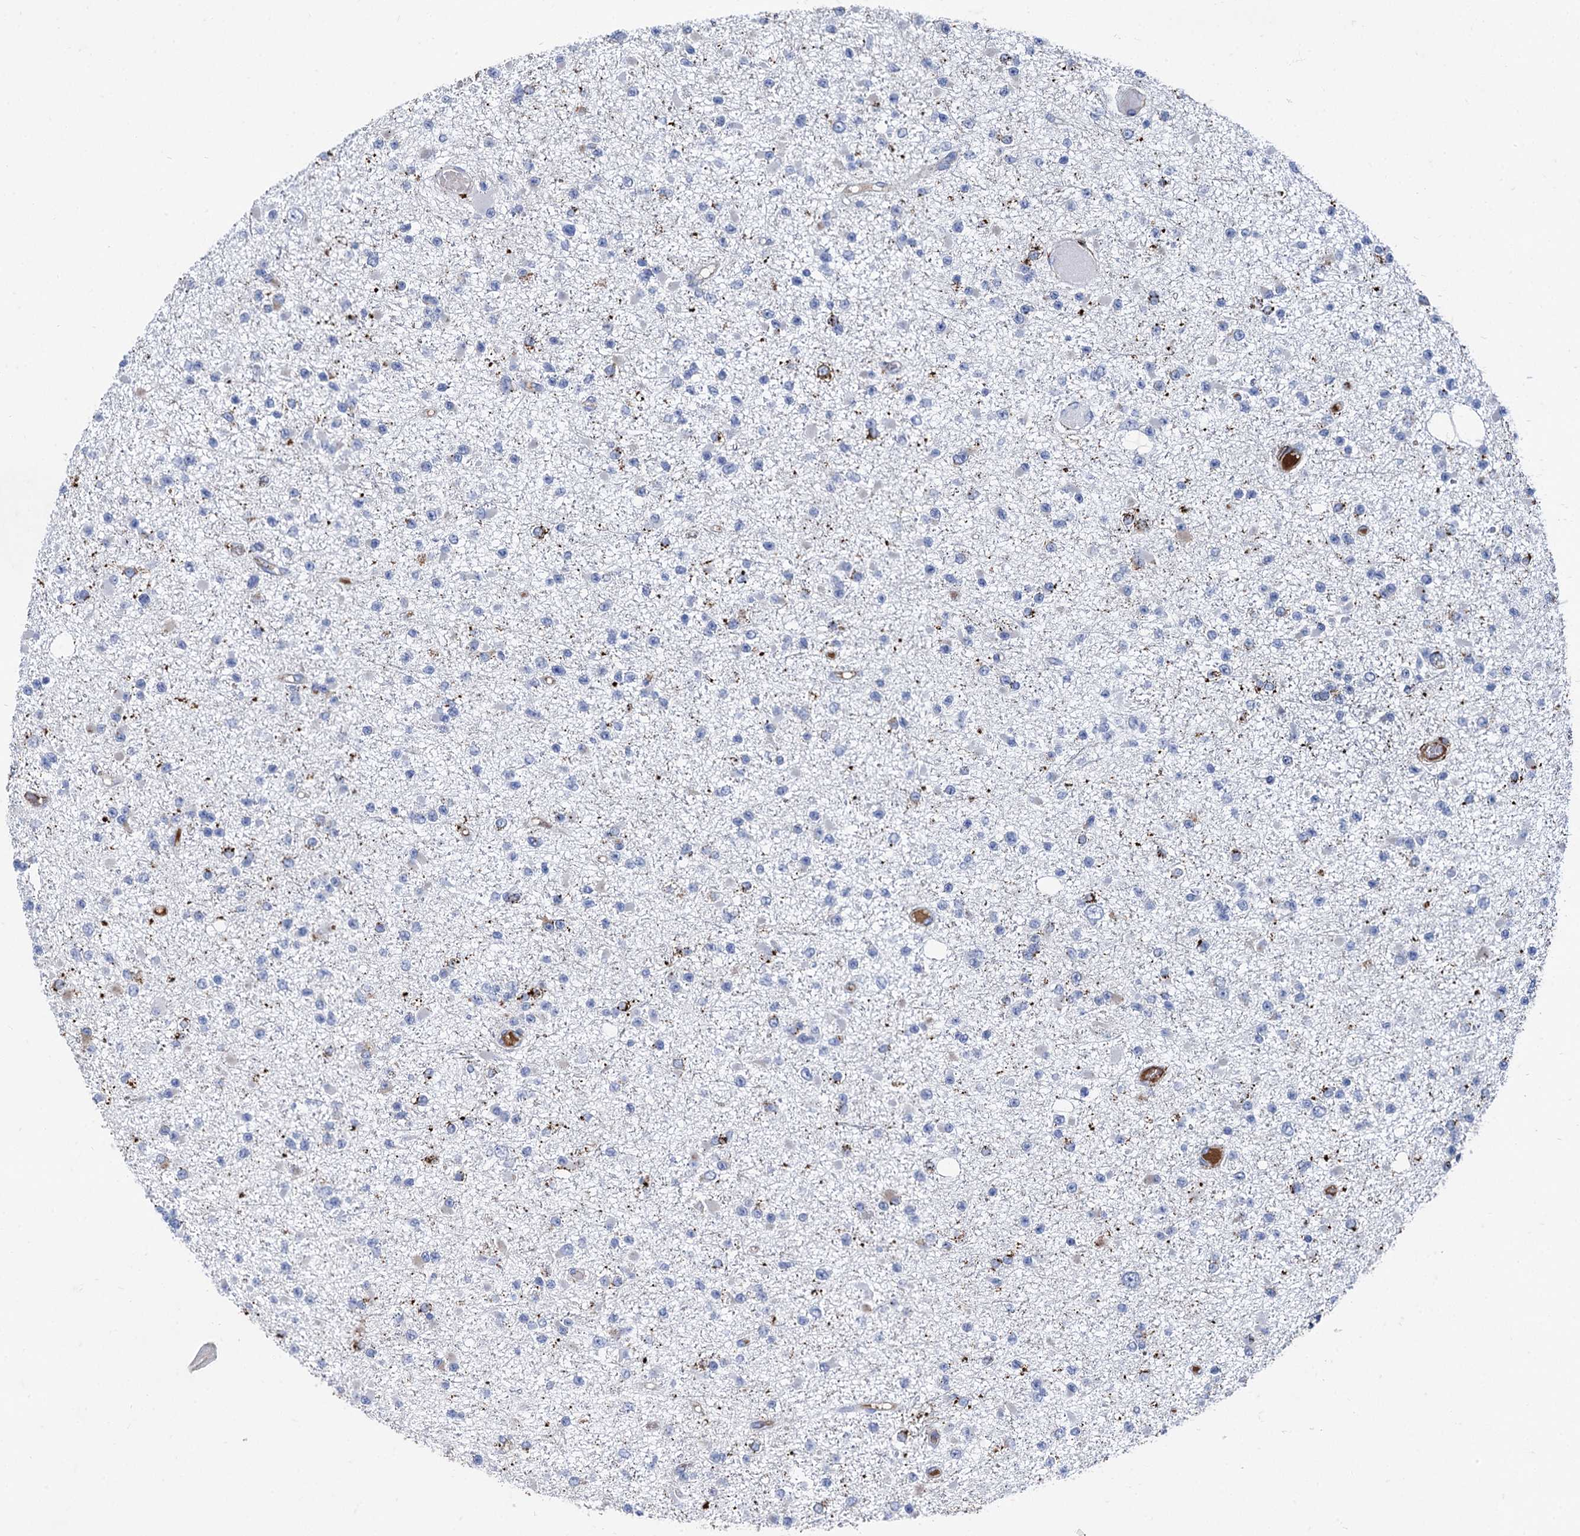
{"staining": {"intensity": "negative", "quantity": "none", "location": "none"}, "tissue": "glioma", "cell_type": "Tumor cells", "image_type": "cancer", "snomed": [{"axis": "morphology", "description": "Glioma, malignant, Low grade"}, {"axis": "topography", "description": "Brain"}], "caption": "Histopathology image shows no significant protein positivity in tumor cells of glioma.", "gene": "APOD", "patient": {"sex": "female", "age": 22}}